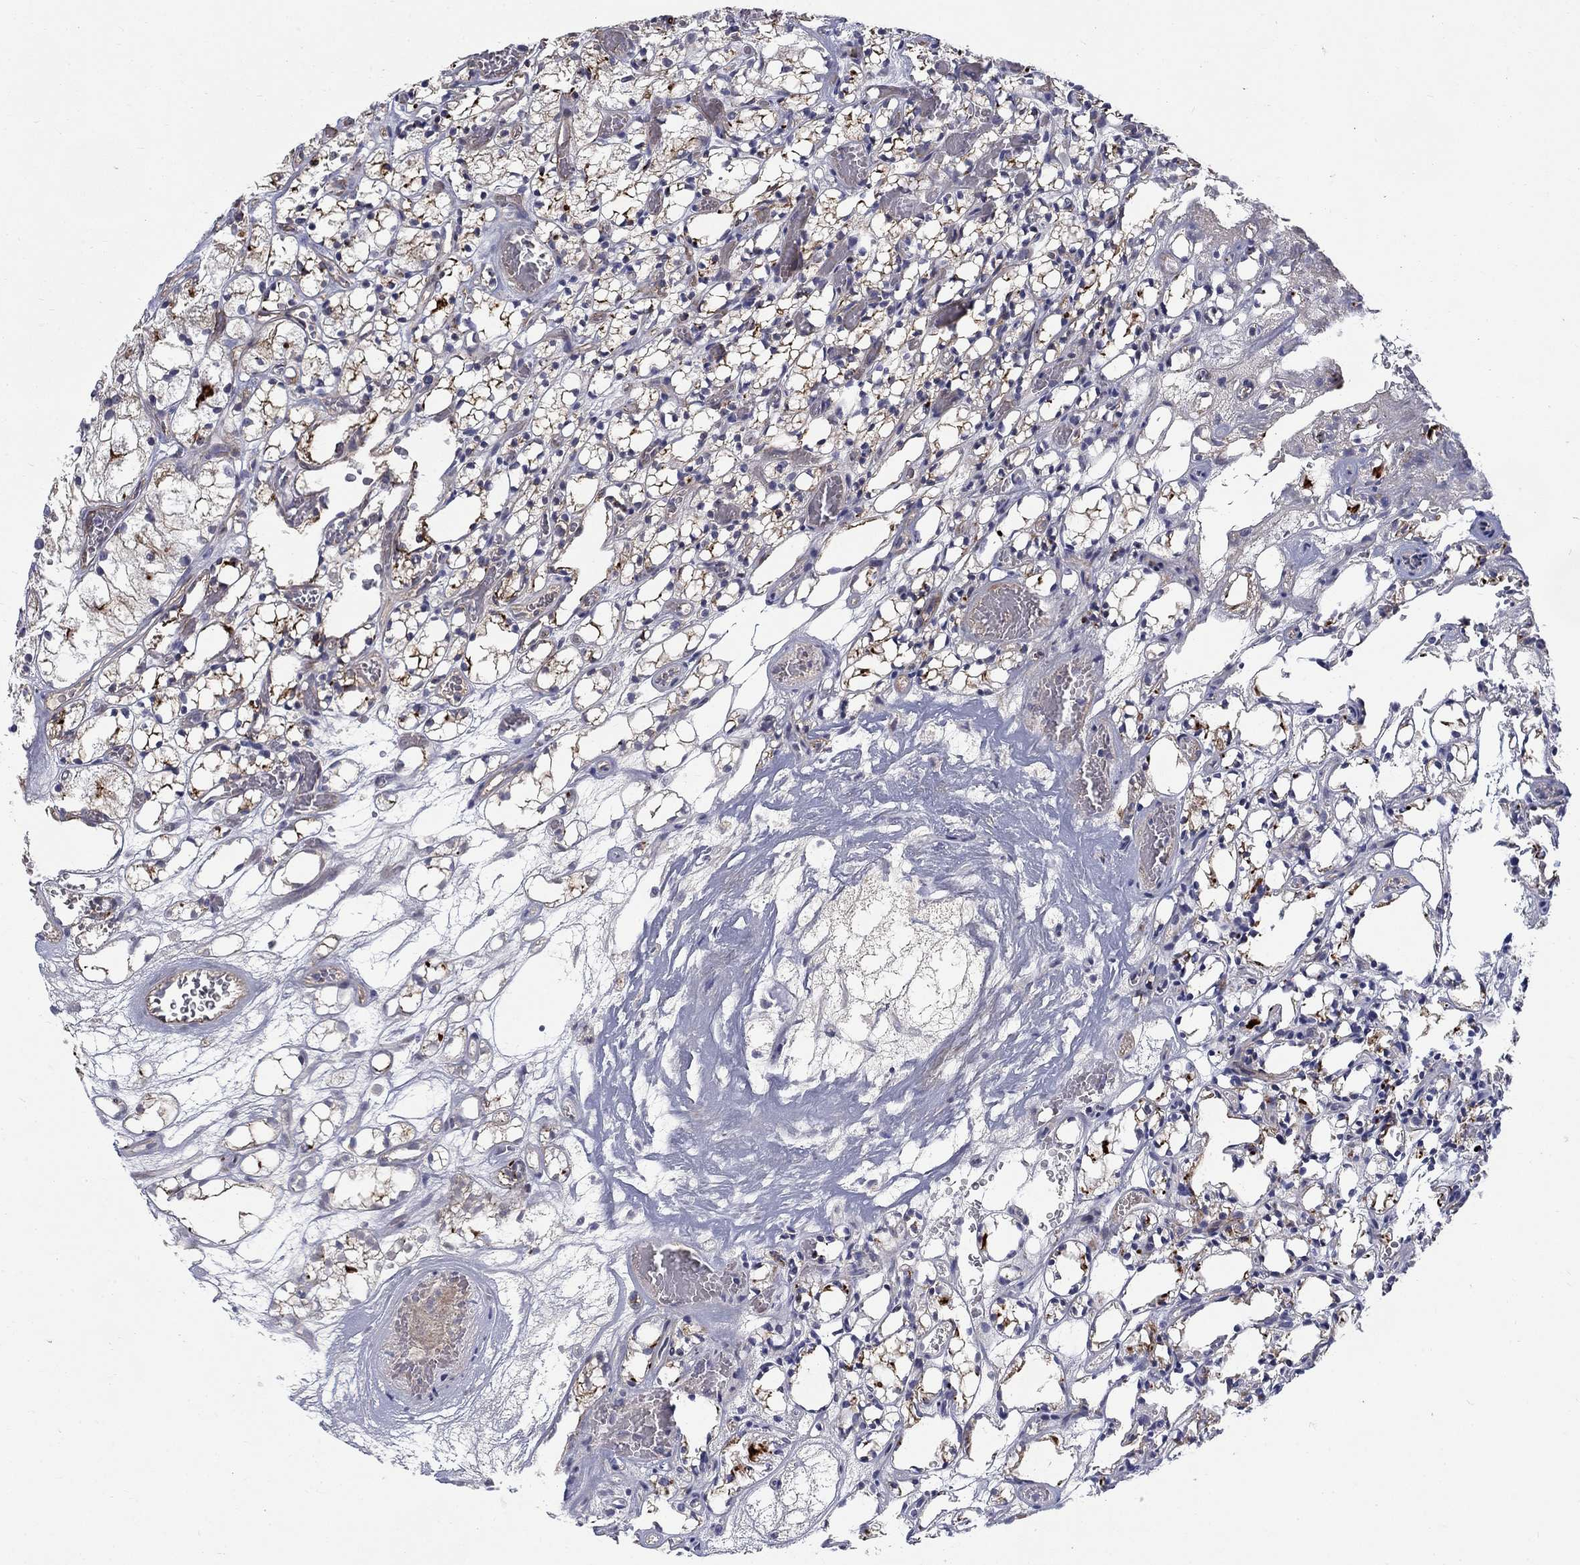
{"staining": {"intensity": "strong", "quantity": "<25%", "location": "cytoplasmic/membranous"}, "tissue": "renal cancer", "cell_type": "Tumor cells", "image_type": "cancer", "snomed": [{"axis": "morphology", "description": "Adenocarcinoma, NOS"}, {"axis": "topography", "description": "Kidney"}], "caption": "Immunohistochemical staining of renal cancer (adenocarcinoma) displays medium levels of strong cytoplasmic/membranous protein expression in about <25% of tumor cells.", "gene": "SLC1A1", "patient": {"sex": "female", "age": 69}}